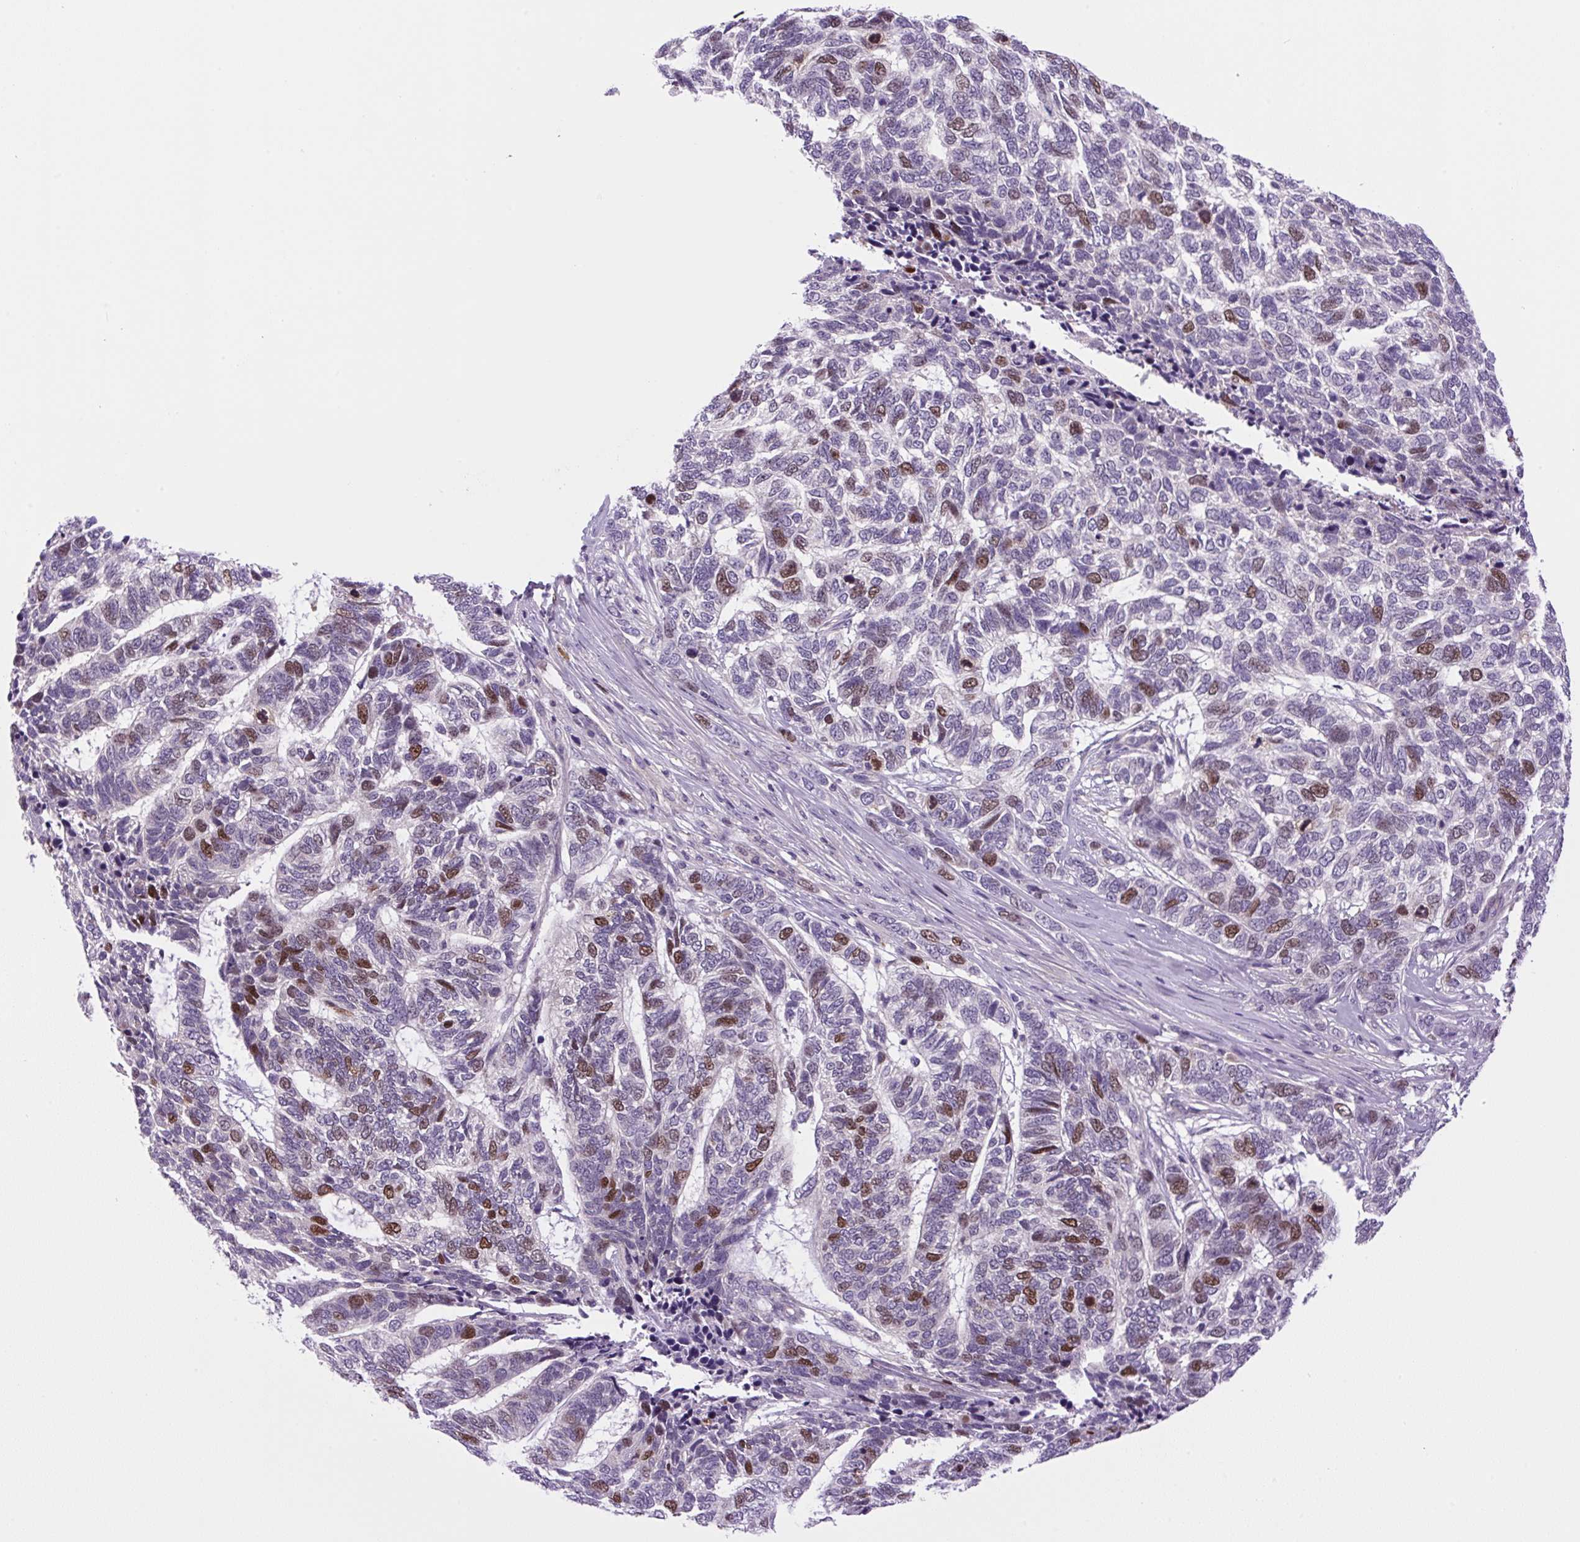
{"staining": {"intensity": "moderate", "quantity": "25%-75%", "location": "nuclear"}, "tissue": "skin cancer", "cell_type": "Tumor cells", "image_type": "cancer", "snomed": [{"axis": "morphology", "description": "Basal cell carcinoma"}, {"axis": "topography", "description": "Skin"}], "caption": "The immunohistochemical stain highlights moderate nuclear positivity in tumor cells of skin cancer (basal cell carcinoma) tissue.", "gene": "KIFC1", "patient": {"sex": "female", "age": 65}}